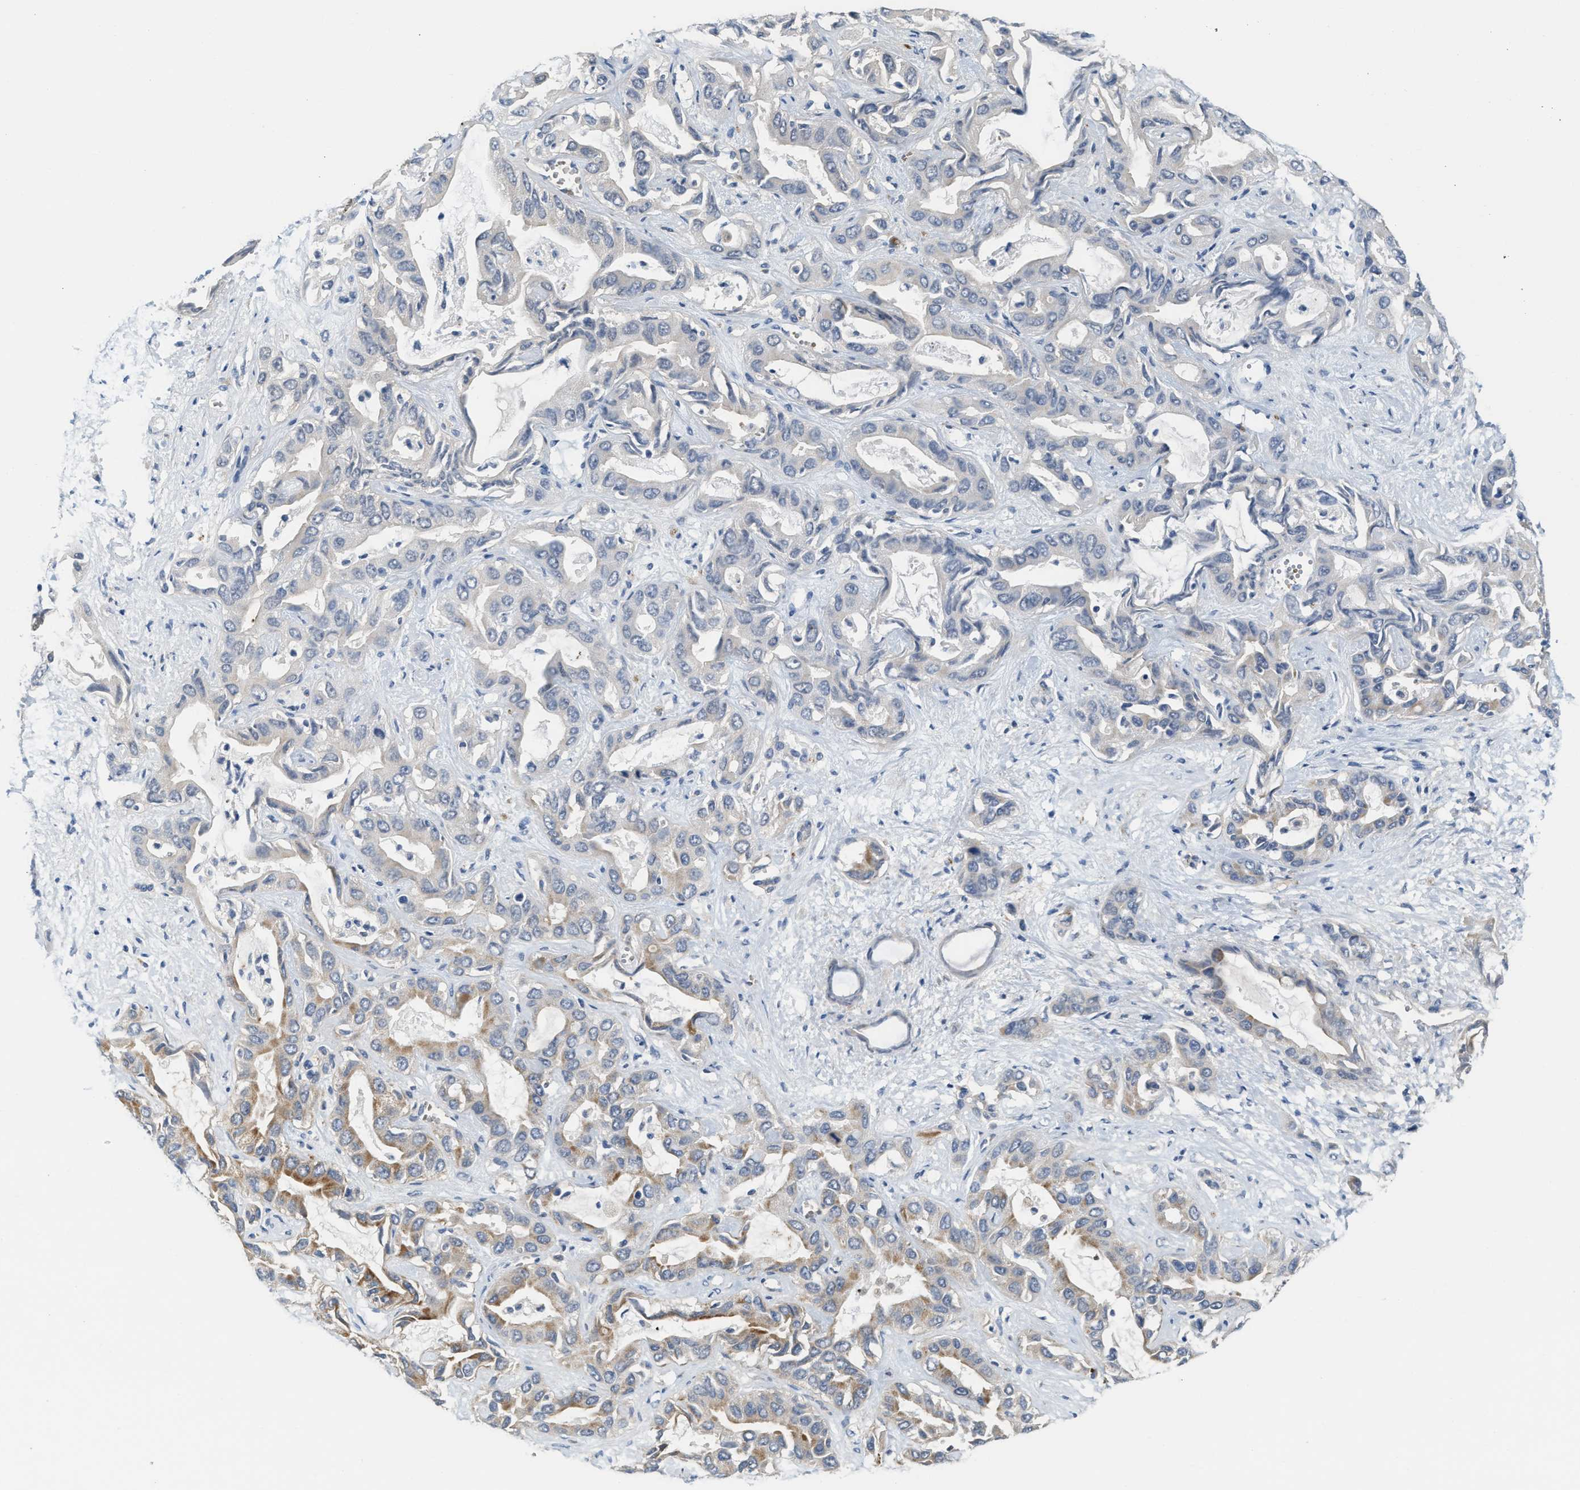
{"staining": {"intensity": "moderate", "quantity": "<25%", "location": "cytoplasmic/membranous"}, "tissue": "liver cancer", "cell_type": "Tumor cells", "image_type": "cancer", "snomed": [{"axis": "morphology", "description": "Cholangiocarcinoma"}, {"axis": "topography", "description": "Liver"}], "caption": "Moderate cytoplasmic/membranous protein staining is identified in about <25% of tumor cells in liver cancer (cholangiocarcinoma).", "gene": "KIF24", "patient": {"sex": "female", "age": 52}}